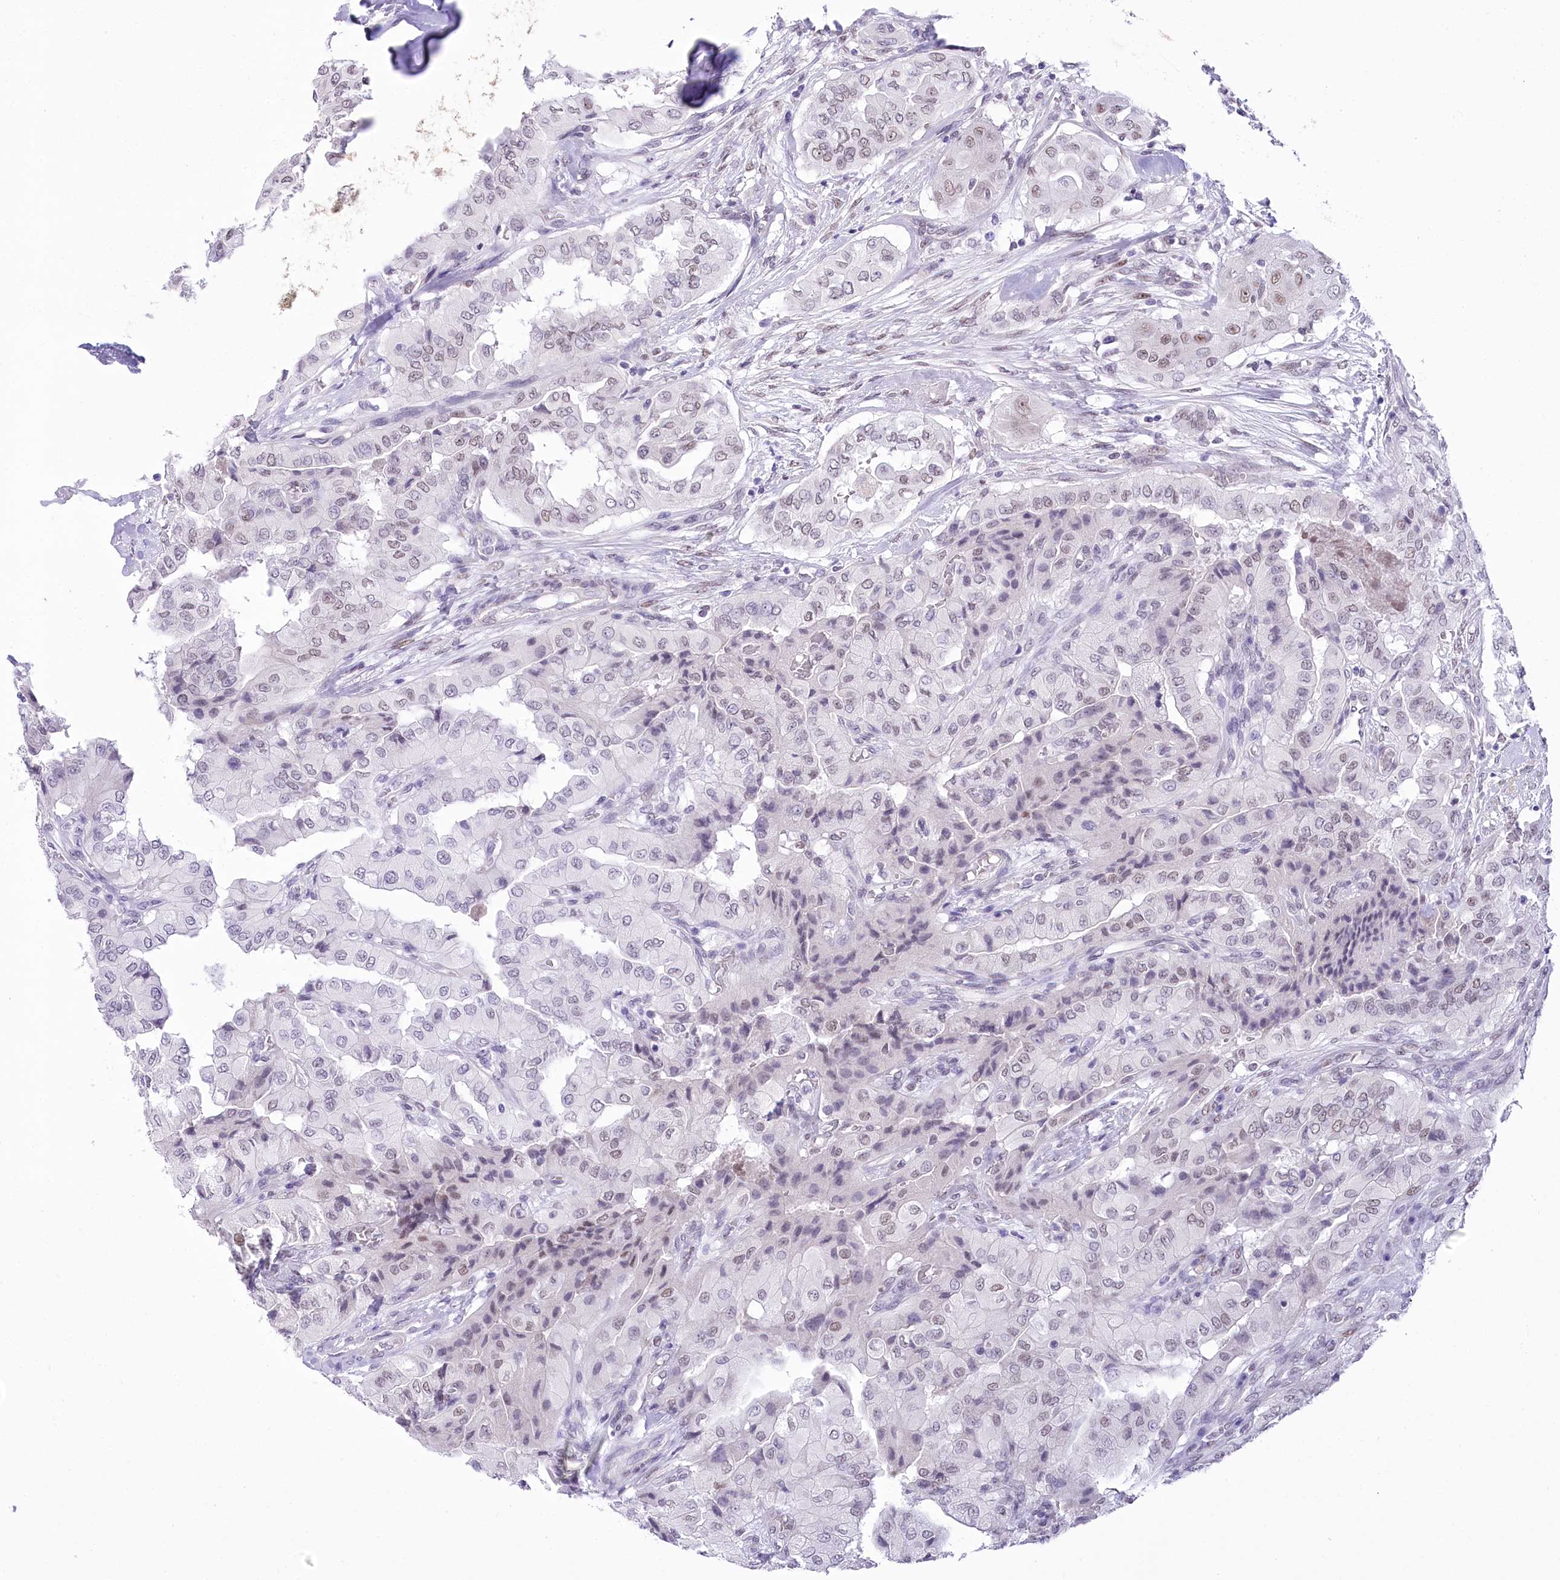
{"staining": {"intensity": "moderate", "quantity": "25%-75%", "location": "nuclear"}, "tissue": "thyroid cancer", "cell_type": "Tumor cells", "image_type": "cancer", "snomed": [{"axis": "morphology", "description": "Papillary adenocarcinoma, NOS"}, {"axis": "topography", "description": "Thyroid gland"}], "caption": "There is medium levels of moderate nuclear expression in tumor cells of thyroid cancer, as demonstrated by immunohistochemical staining (brown color).", "gene": "HNRNPA0", "patient": {"sex": "female", "age": 59}}